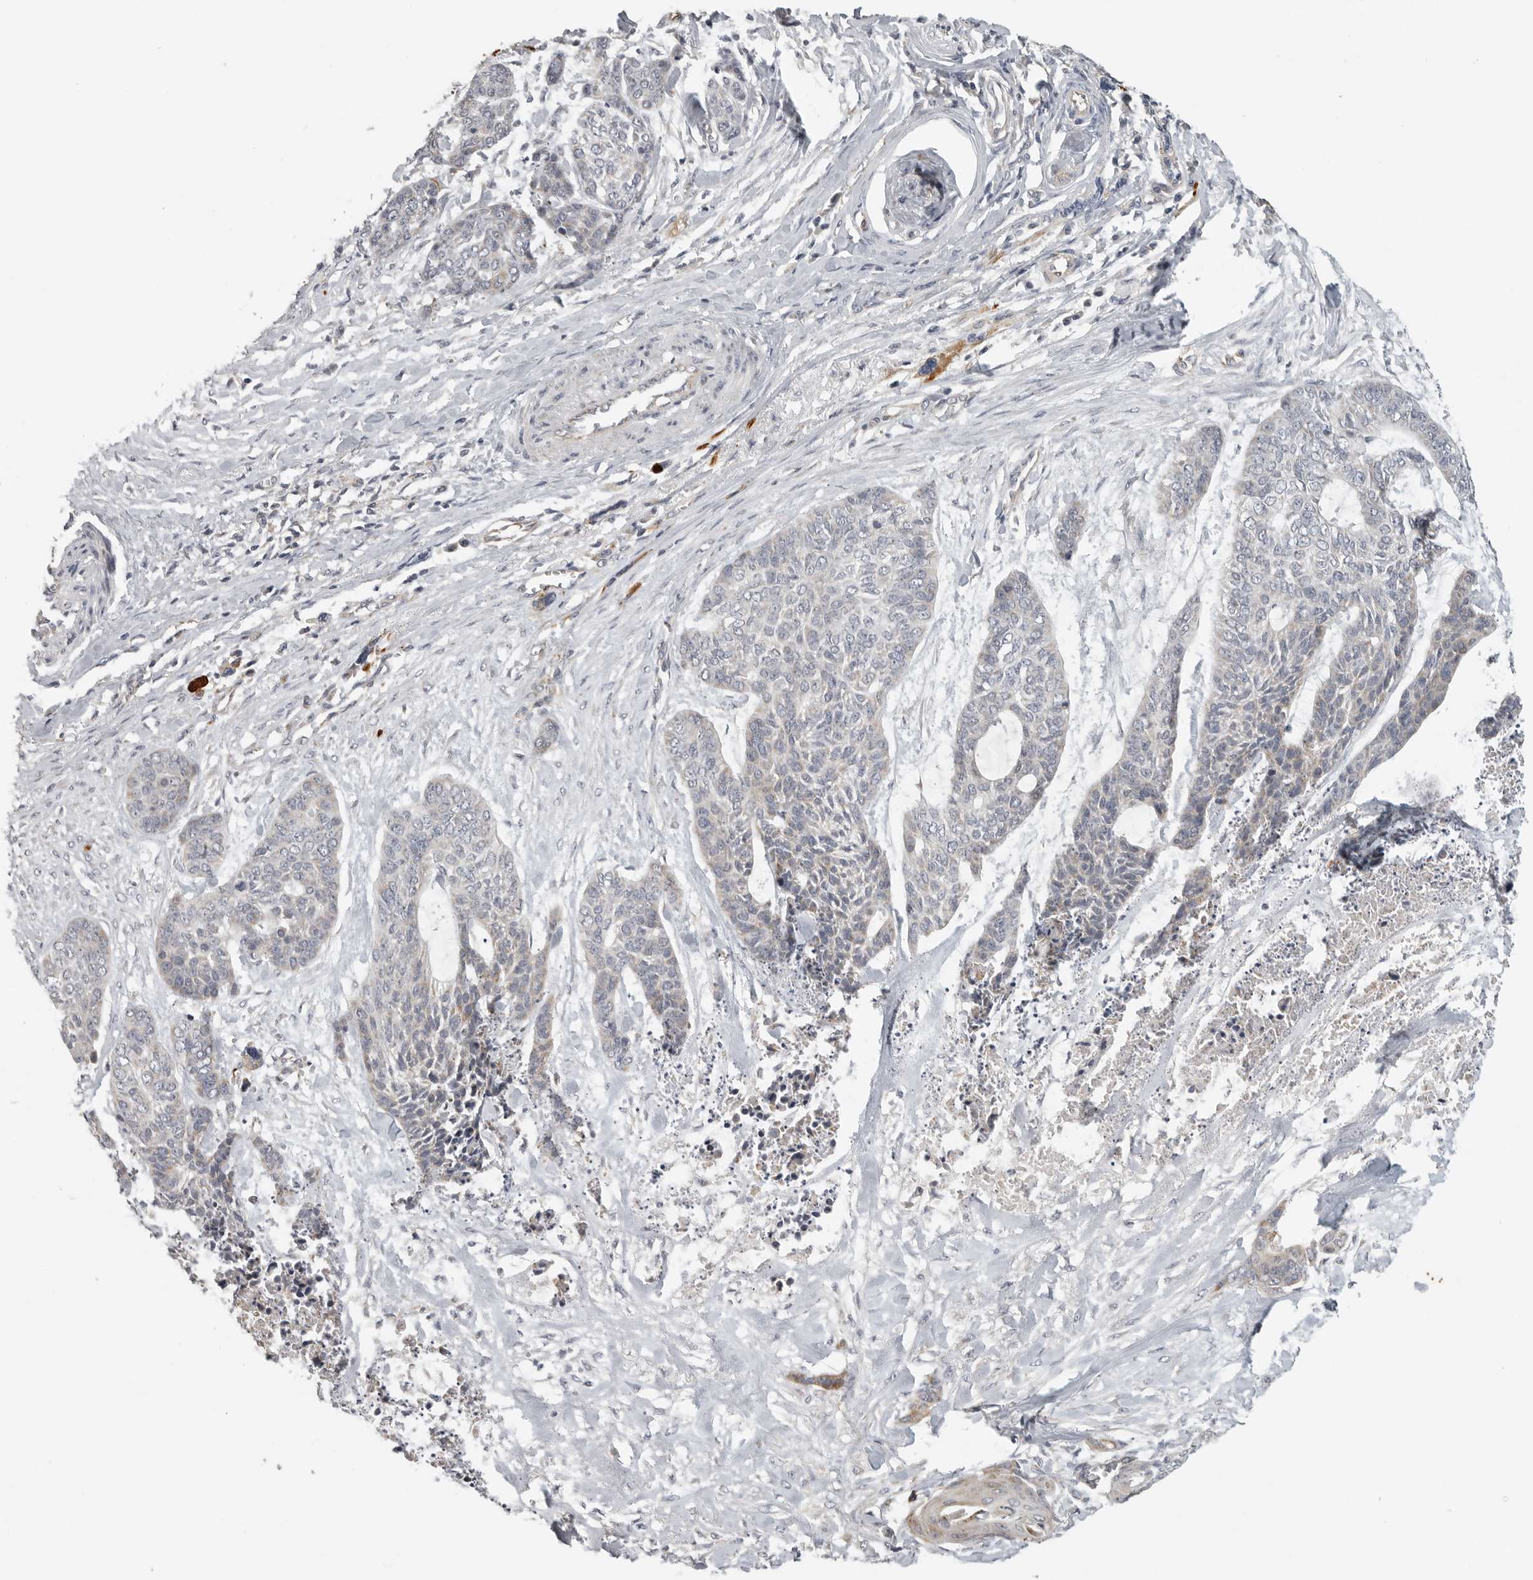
{"staining": {"intensity": "negative", "quantity": "none", "location": "none"}, "tissue": "skin cancer", "cell_type": "Tumor cells", "image_type": "cancer", "snomed": [{"axis": "morphology", "description": "Basal cell carcinoma"}, {"axis": "topography", "description": "Skin"}], "caption": "Protein analysis of skin cancer reveals no significant positivity in tumor cells.", "gene": "RXFP3", "patient": {"sex": "female", "age": 64}}